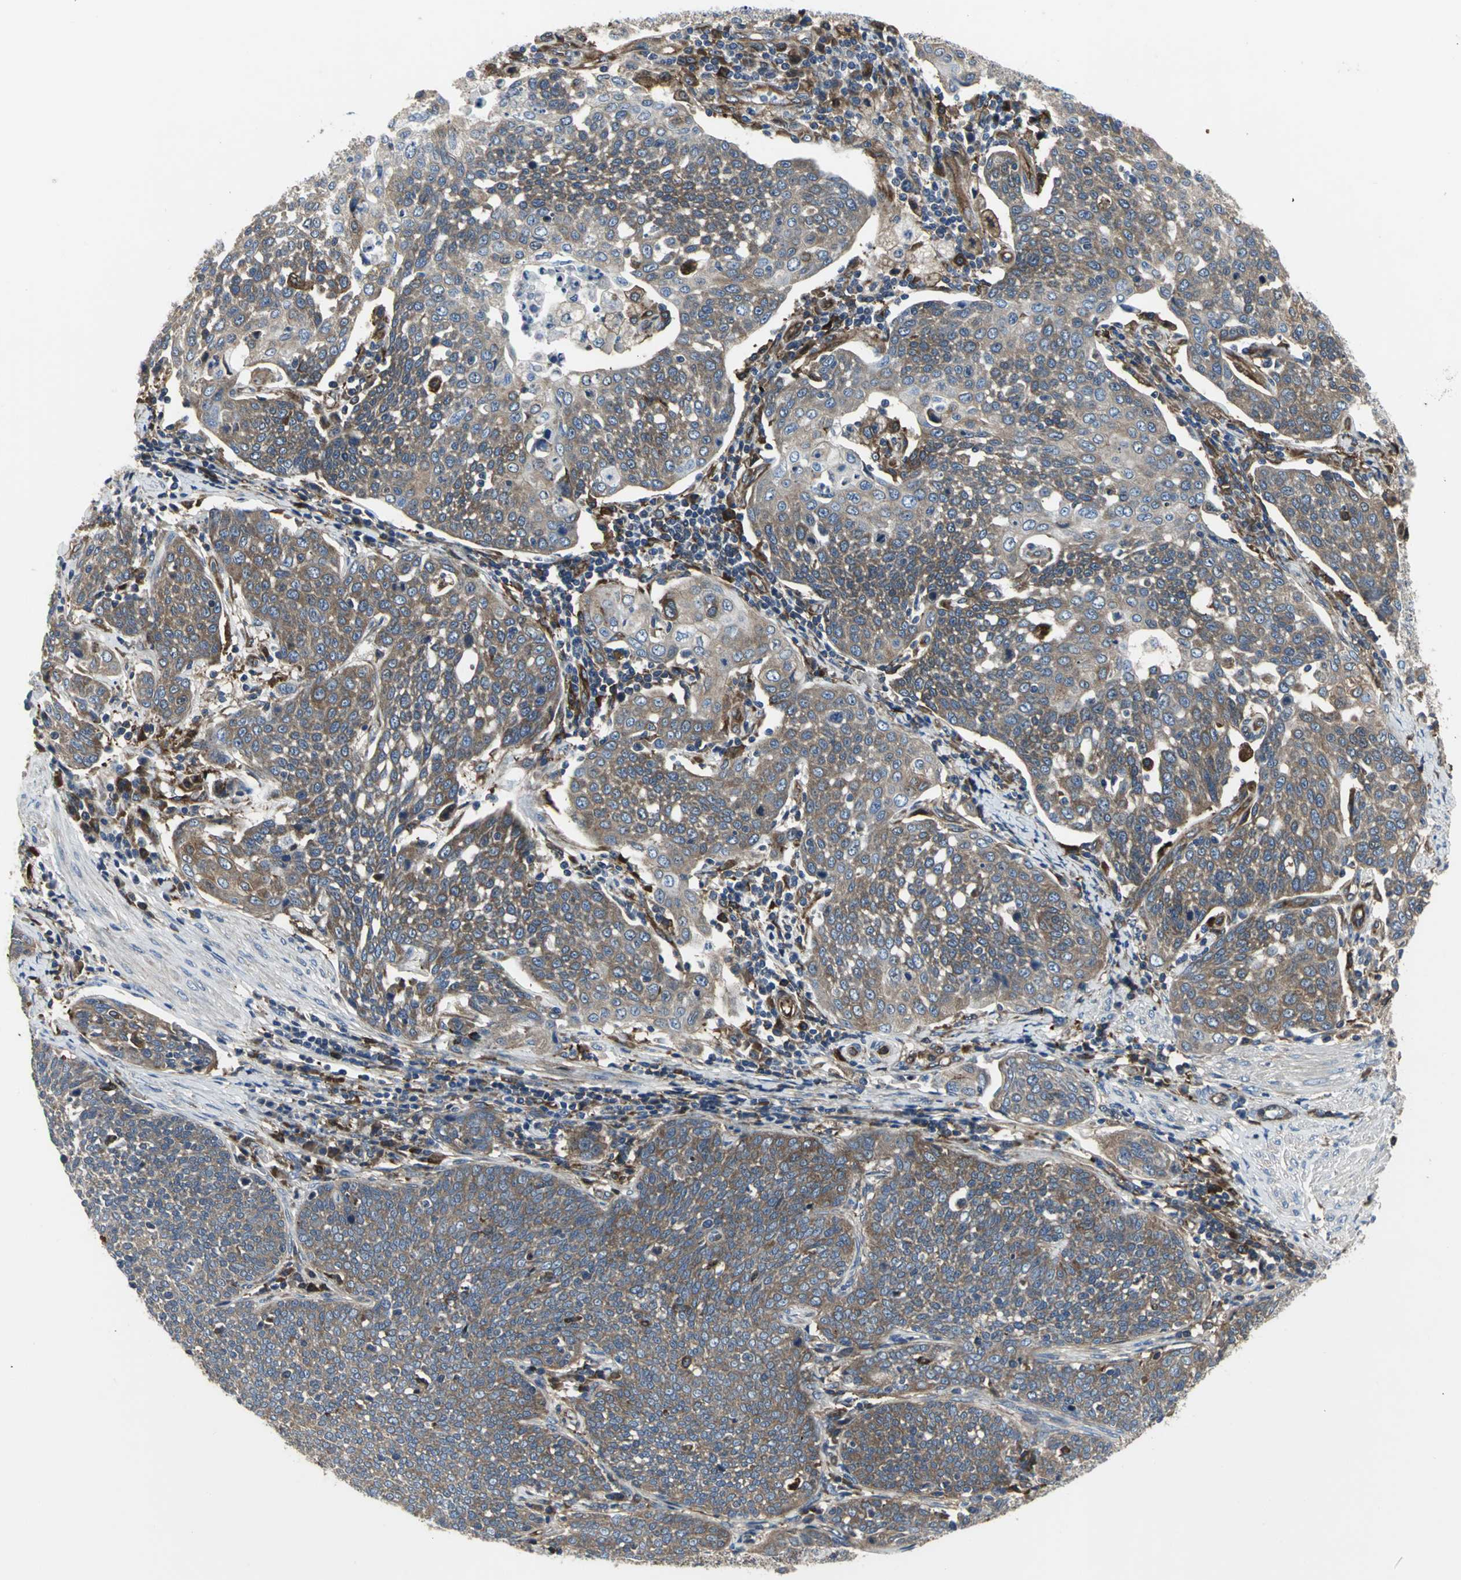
{"staining": {"intensity": "strong", "quantity": "25%-75%", "location": "cytoplasmic/membranous"}, "tissue": "cervical cancer", "cell_type": "Tumor cells", "image_type": "cancer", "snomed": [{"axis": "morphology", "description": "Squamous cell carcinoma, NOS"}, {"axis": "topography", "description": "Cervix"}], "caption": "The micrograph reveals immunohistochemical staining of squamous cell carcinoma (cervical). There is strong cytoplasmic/membranous positivity is seen in about 25%-75% of tumor cells.", "gene": "CHRNB1", "patient": {"sex": "female", "age": 34}}